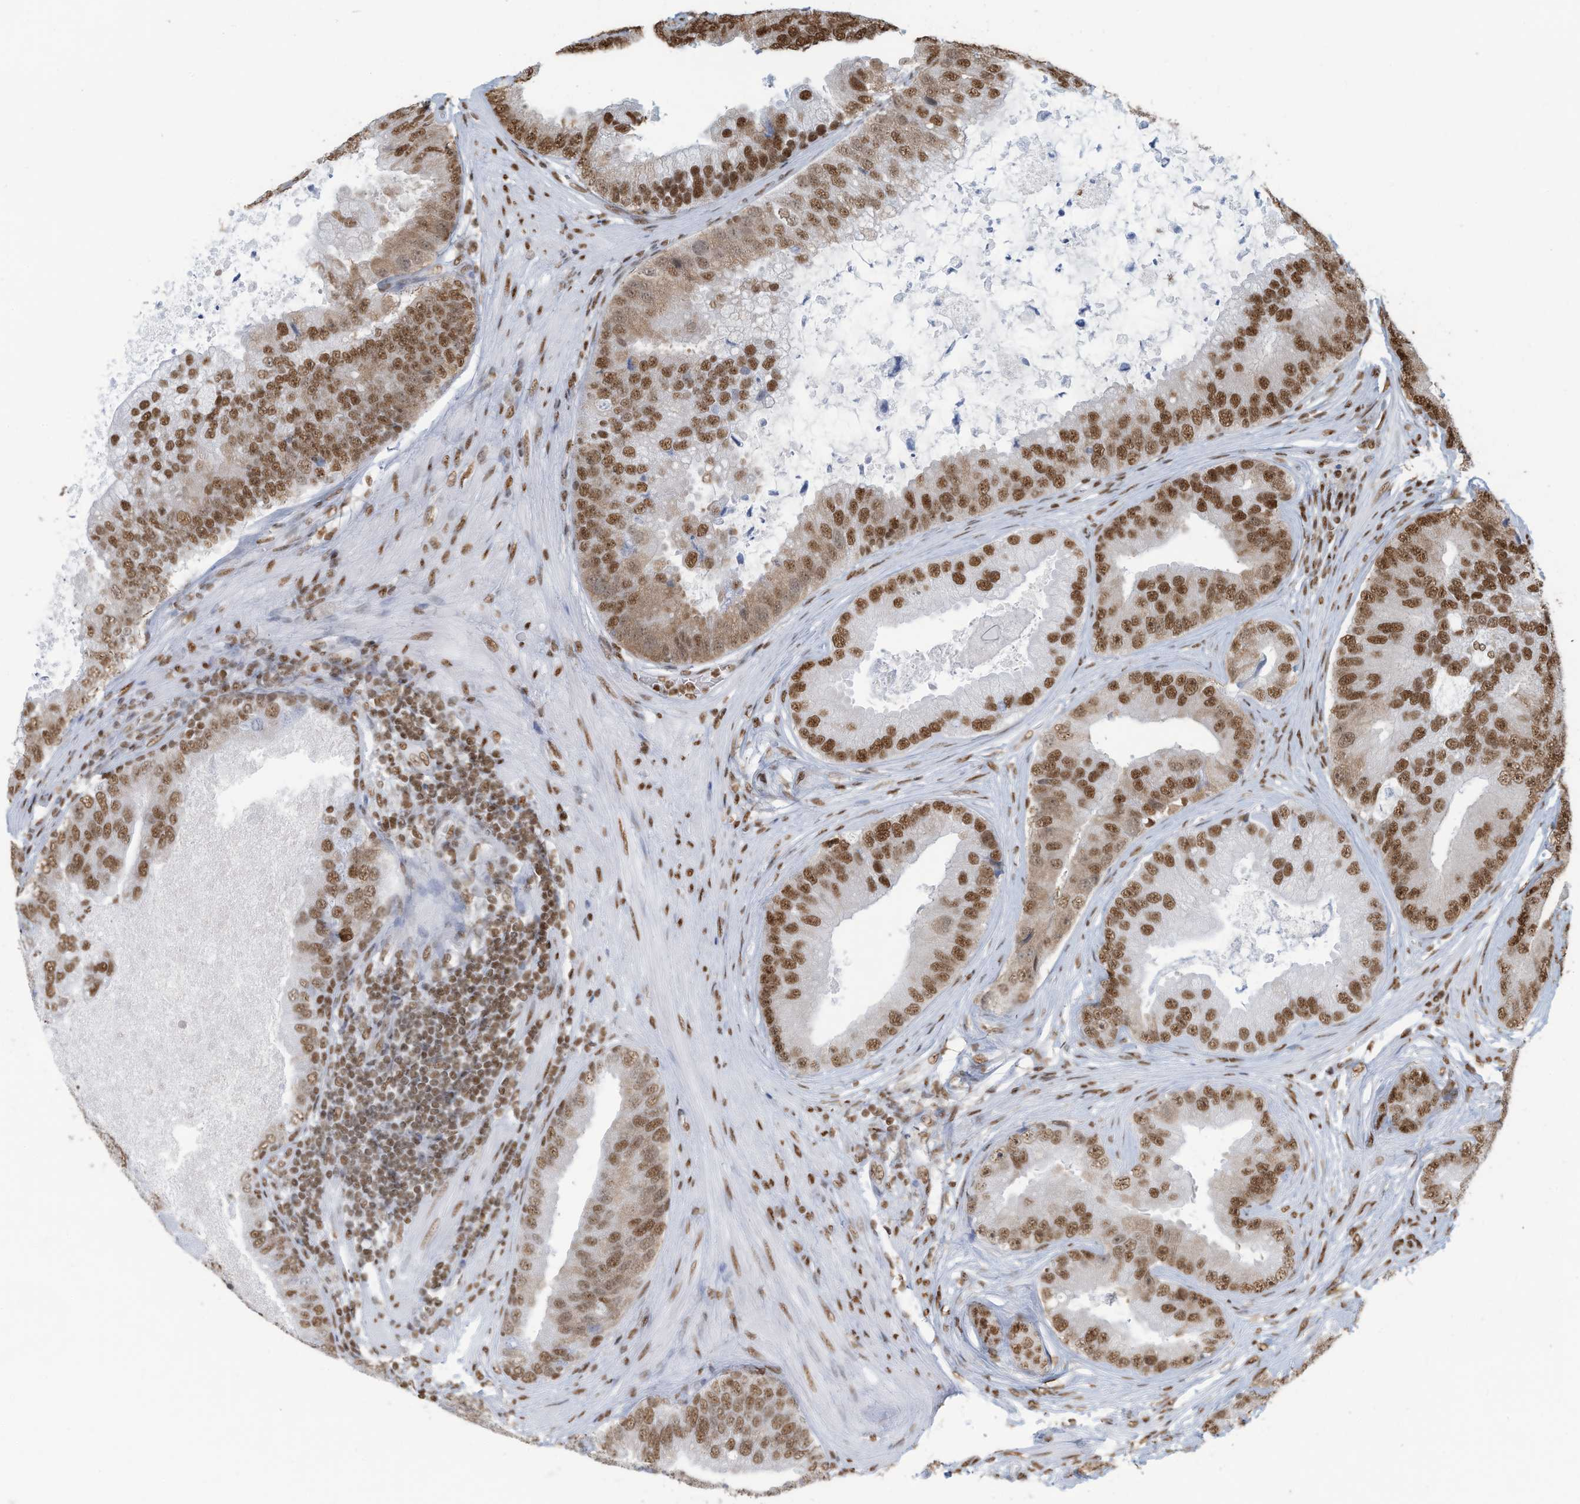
{"staining": {"intensity": "moderate", "quantity": ">75%", "location": "nuclear"}, "tissue": "prostate cancer", "cell_type": "Tumor cells", "image_type": "cancer", "snomed": [{"axis": "morphology", "description": "Adenocarcinoma, High grade"}, {"axis": "topography", "description": "Prostate"}], "caption": "DAB (3,3'-diaminobenzidine) immunohistochemical staining of human adenocarcinoma (high-grade) (prostate) shows moderate nuclear protein positivity in about >75% of tumor cells. (brown staining indicates protein expression, while blue staining denotes nuclei).", "gene": "SARNP", "patient": {"sex": "male", "age": 70}}